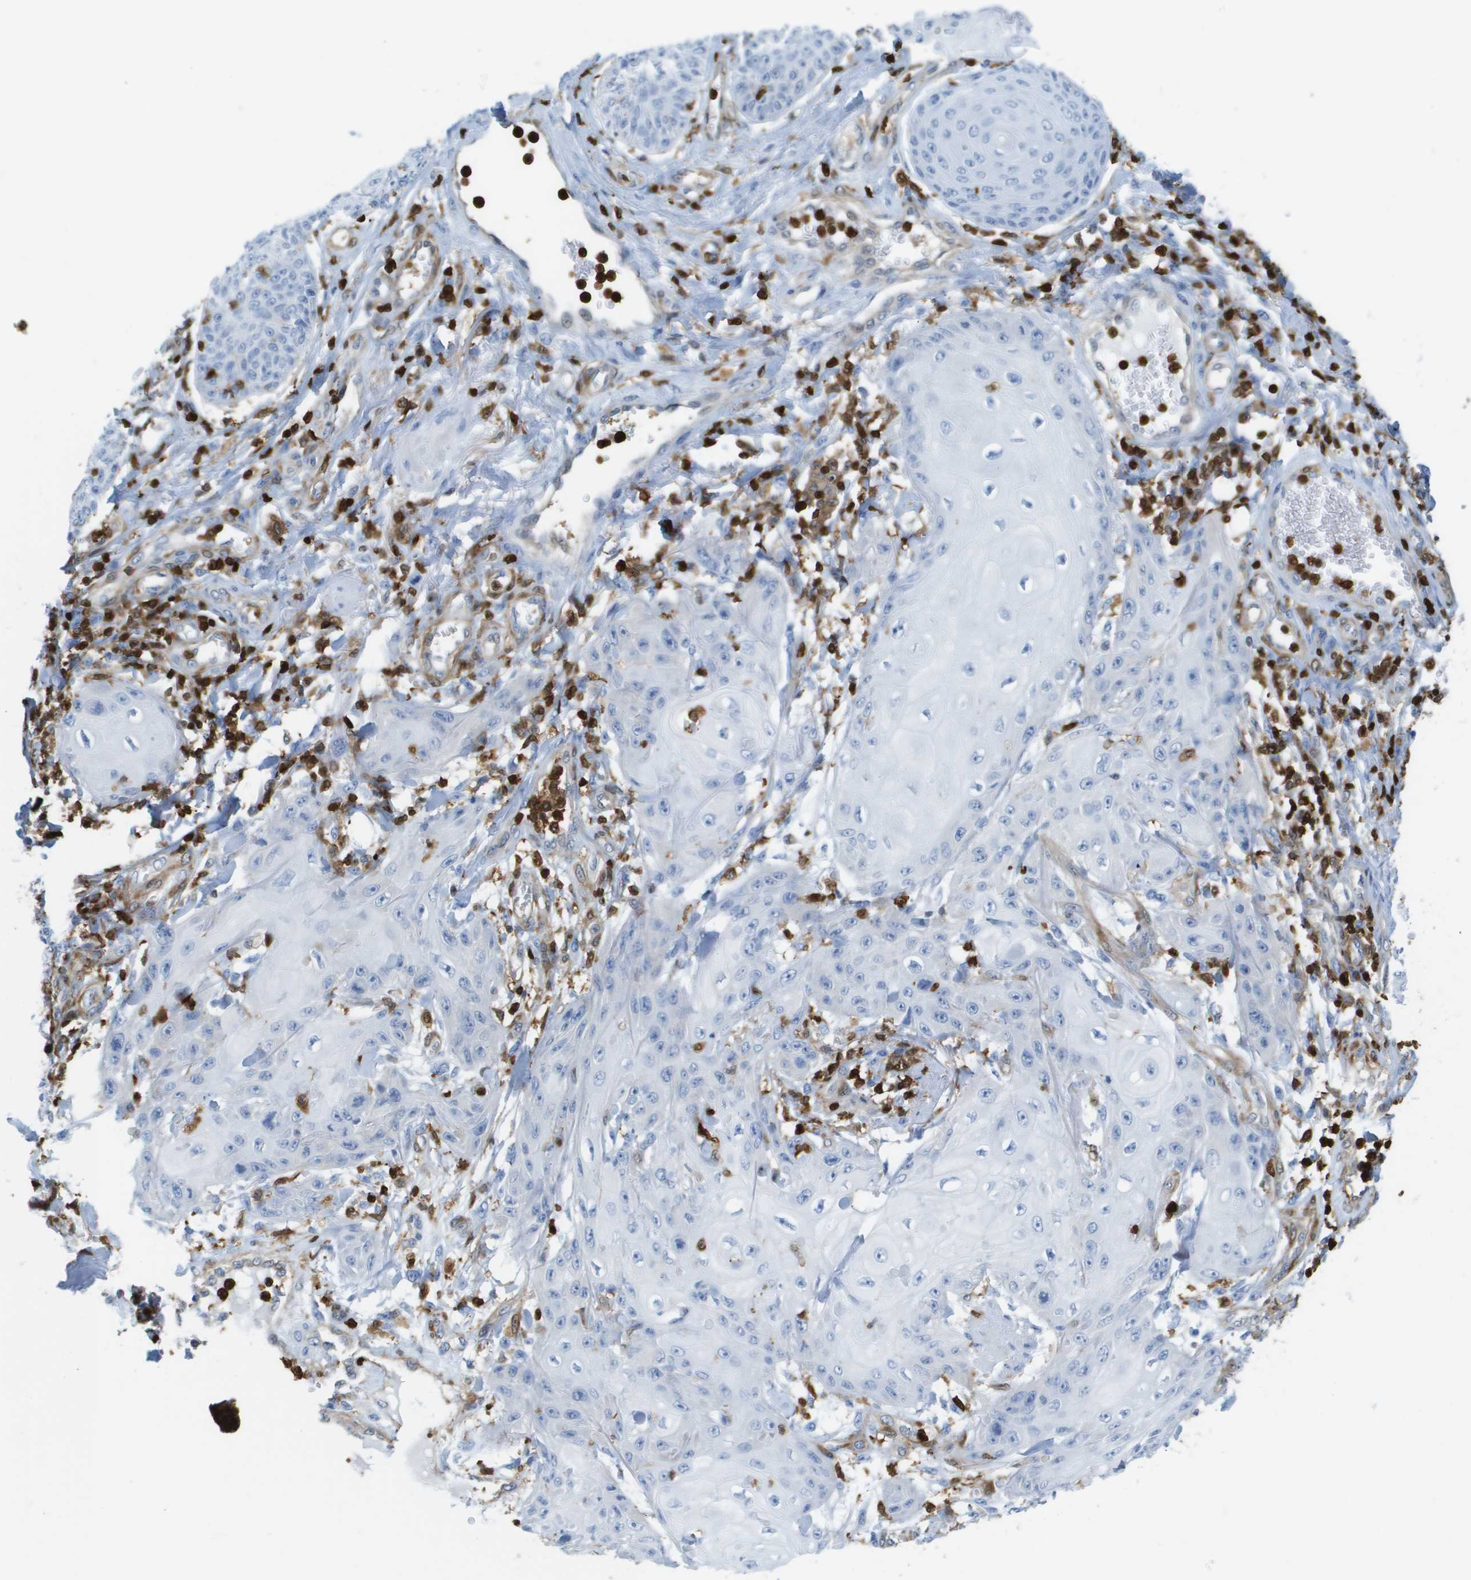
{"staining": {"intensity": "negative", "quantity": "none", "location": "none"}, "tissue": "skin cancer", "cell_type": "Tumor cells", "image_type": "cancer", "snomed": [{"axis": "morphology", "description": "Squamous cell carcinoma, NOS"}, {"axis": "topography", "description": "Skin"}], "caption": "This is an IHC histopathology image of skin squamous cell carcinoma. There is no staining in tumor cells.", "gene": "DOCK5", "patient": {"sex": "male", "age": 74}}